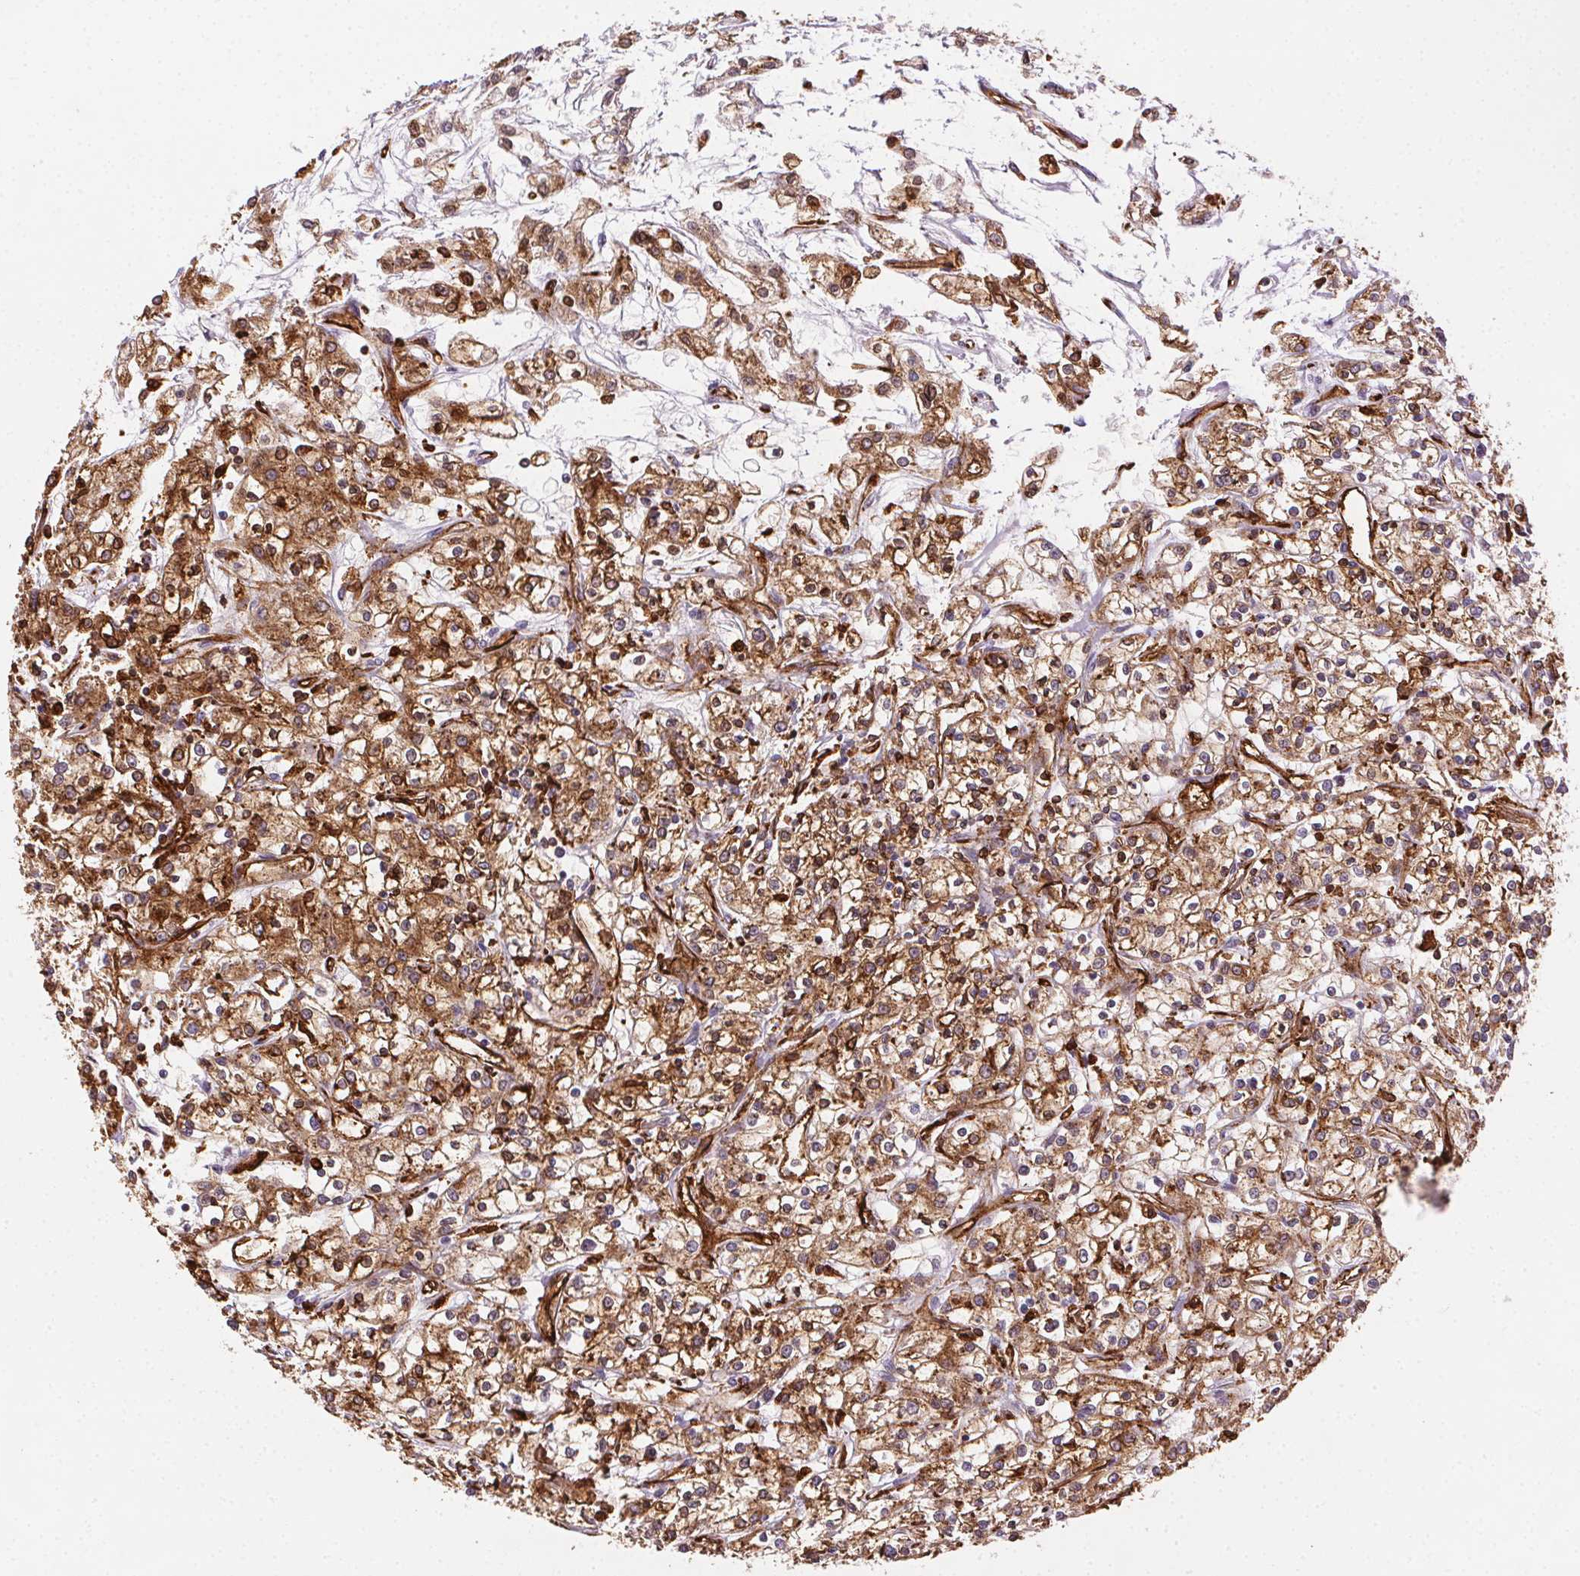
{"staining": {"intensity": "moderate", "quantity": ">75%", "location": "cytoplasmic/membranous"}, "tissue": "renal cancer", "cell_type": "Tumor cells", "image_type": "cancer", "snomed": [{"axis": "morphology", "description": "Adenocarcinoma, NOS"}, {"axis": "topography", "description": "Kidney"}], "caption": "Renal adenocarcinoma stained with a brown dye shows moderate cytoplasmic/membranous positive expression in about >75% of tumor cells.", "gene": "RNASET2", "patient": {"sex": "female", "age": 59}}